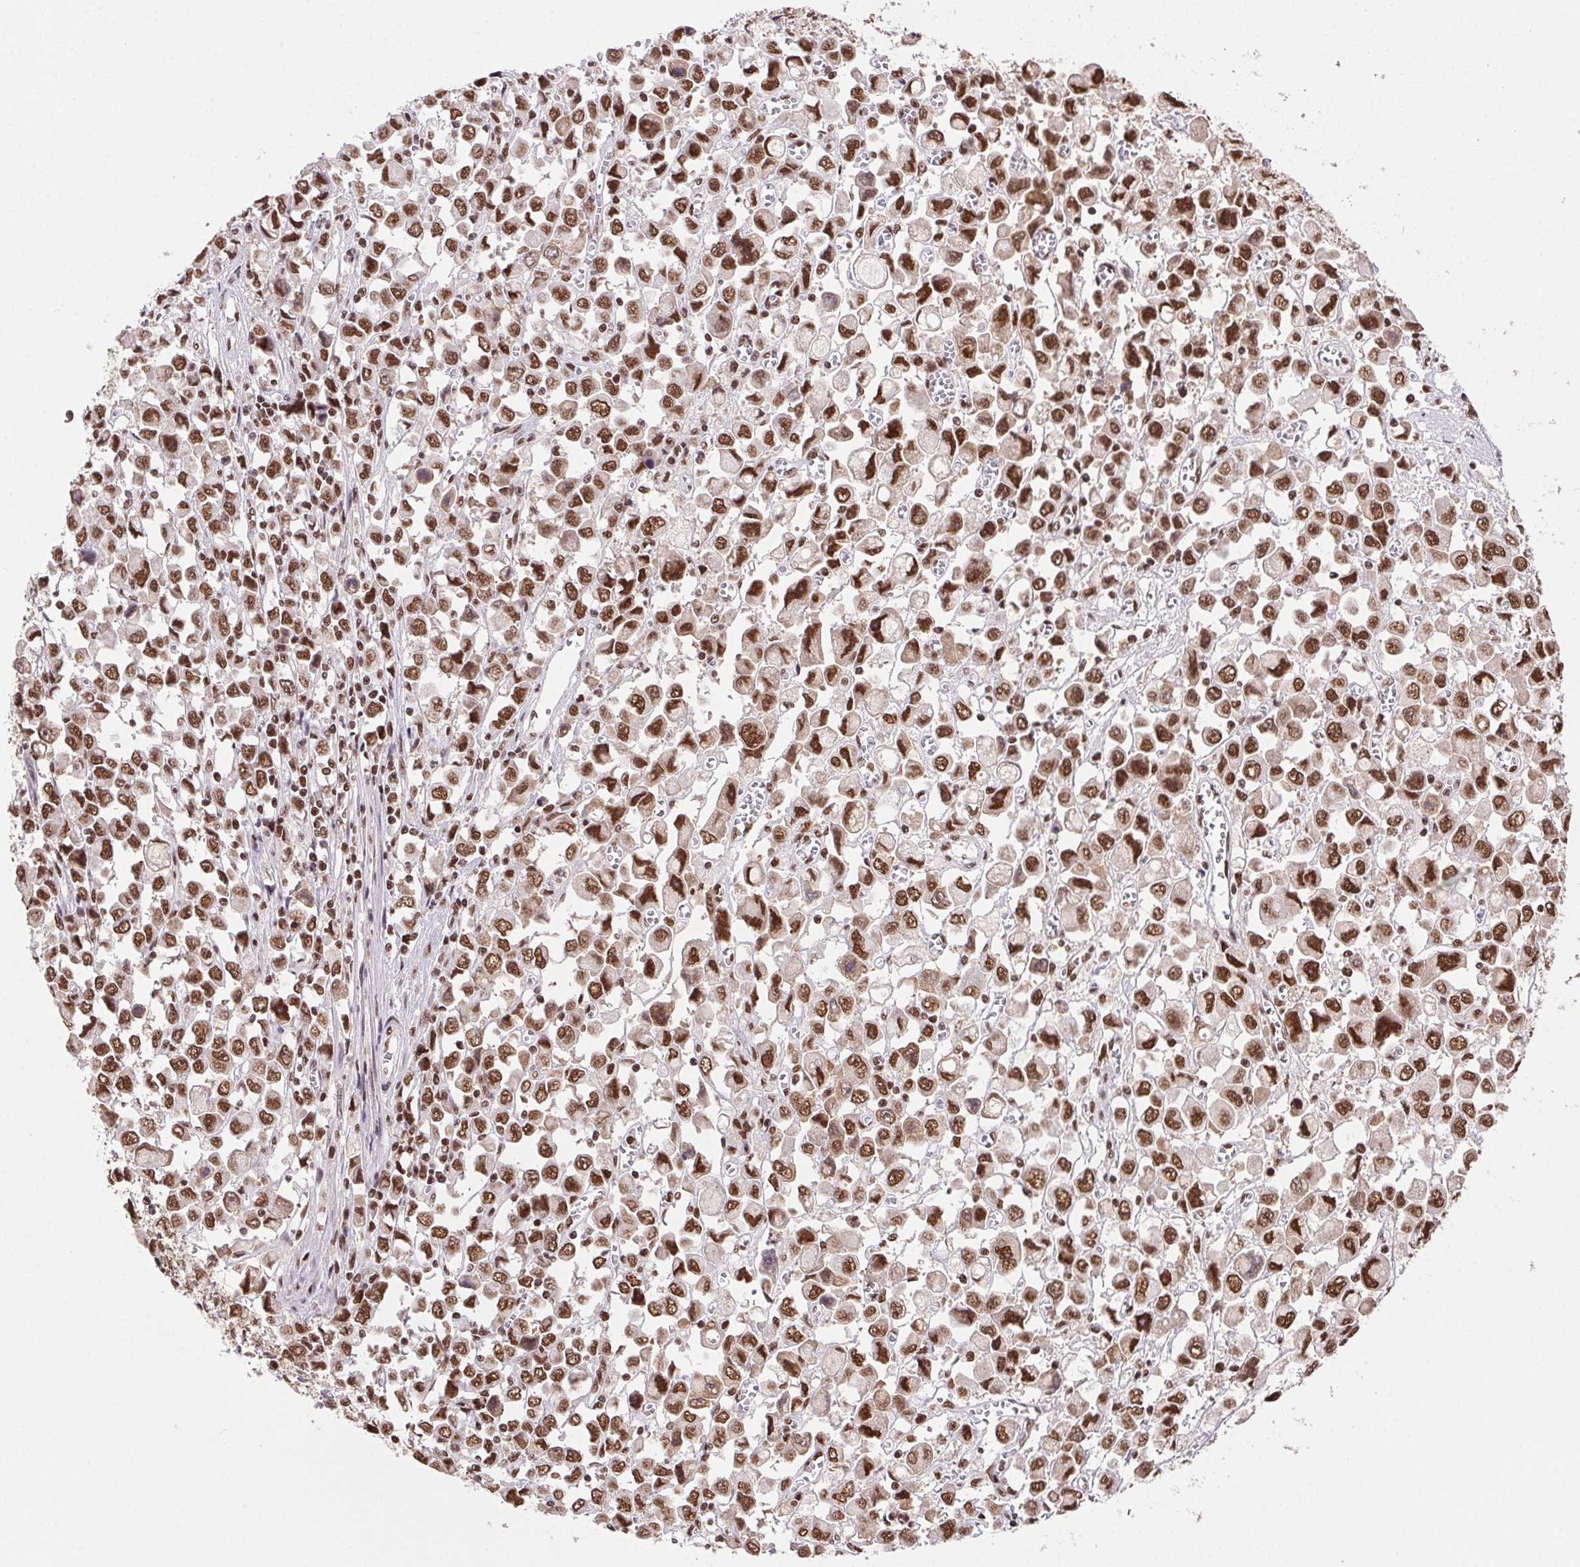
{"staining": {"intensity": "moderate", "quantity": ">75%", "location": "cytoplasmic/membranous,nuclear"}, "tissue": "stomach cancer", "cell_type": "Tumor cells", "image_type": "cancer", "snomed": [{"axis": "morphology", "description": "Adenocarcinoma, NOS"}, {"axis": "topography", "description": "Stomach, upper"}], "caption": "This is an image of immunohistochemistry (IHC) staining of adenocarcinoma (stomach), which shows moderate expression in the cytoplasmic/membranous and nuclear of tumor cells.", "gene": "ZNF207", "patient": {"sex": "male", "age": 70}}